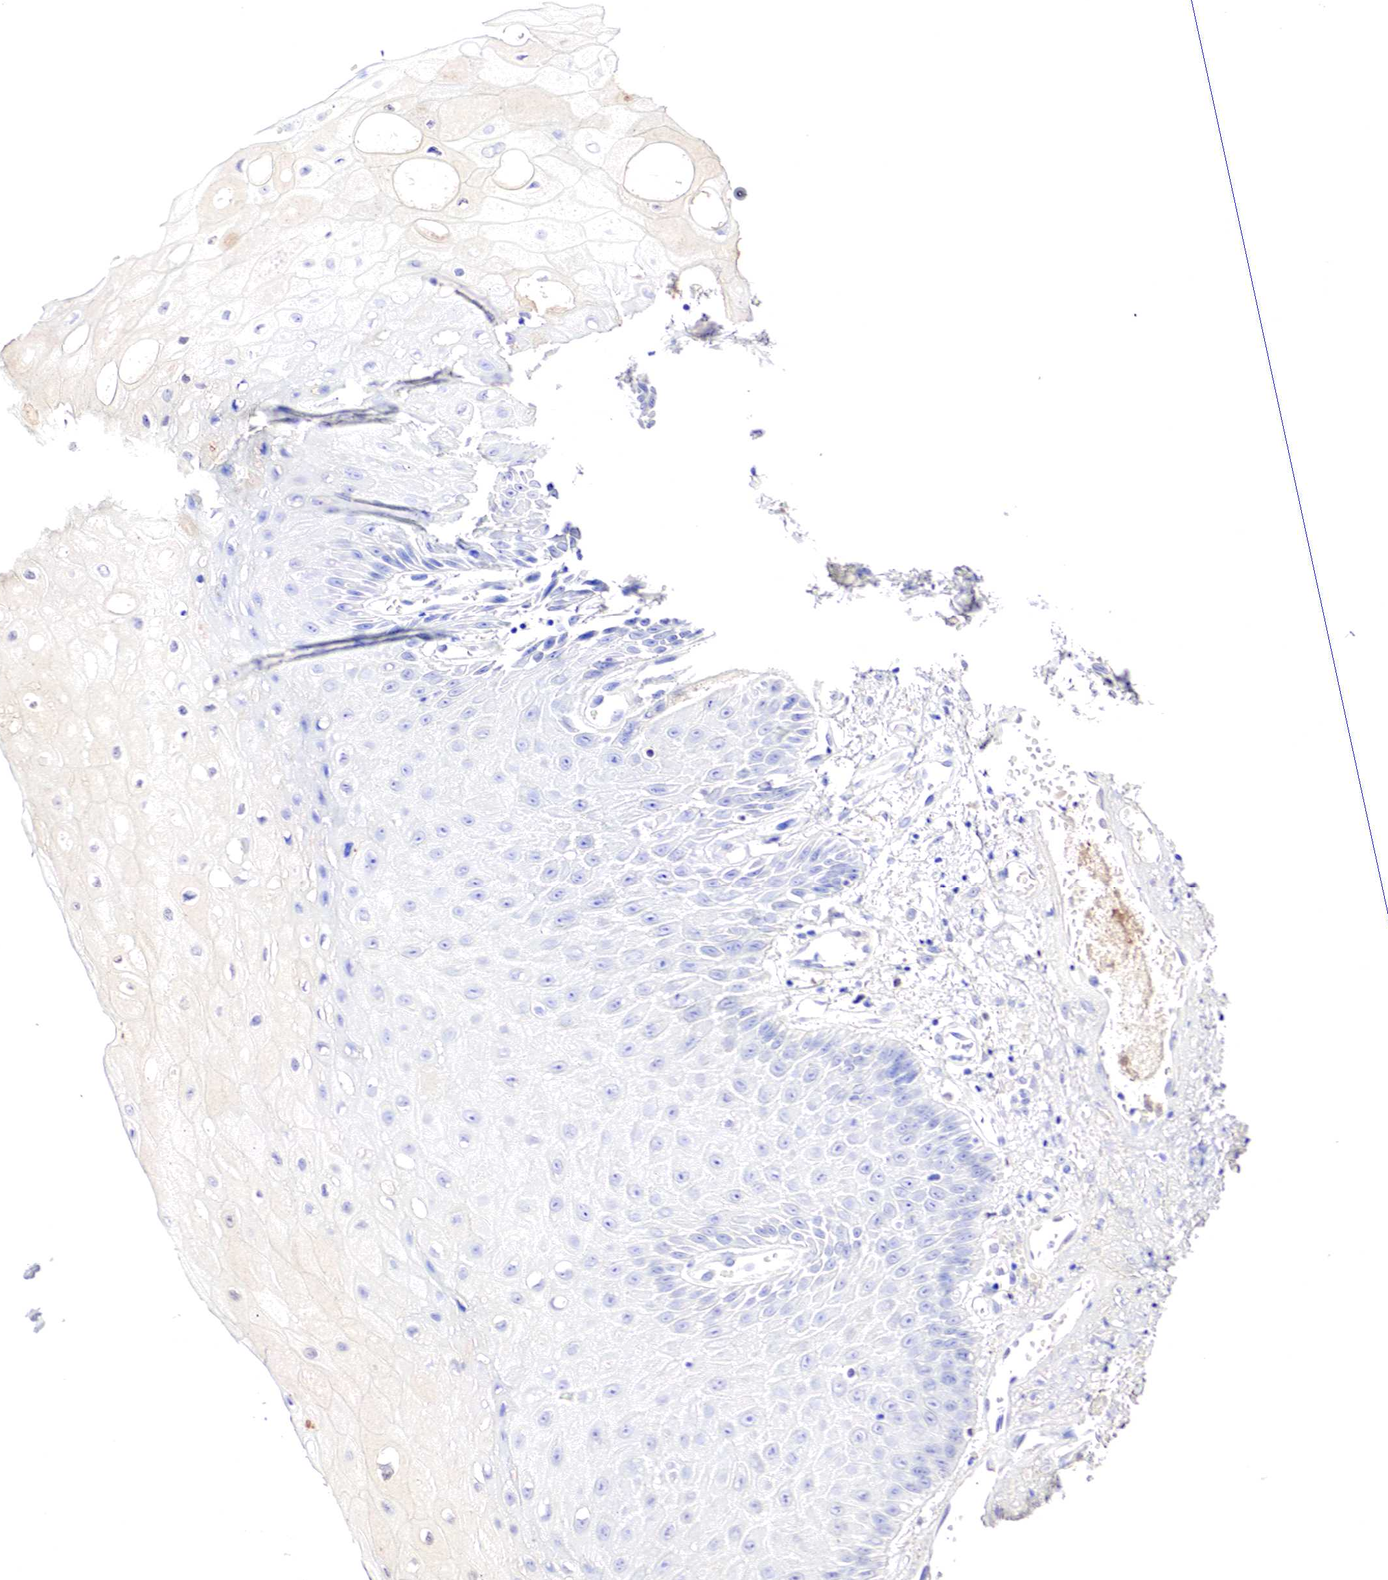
{"staining": {"intensity": "negative", "quantity": "none", "location": "none"}, "tissue": "oral mucosa", "cell_type": "Squamous epithelial cells", "image_type": "normal", "snomed": [{"axis": "morphology", "description": "Normal tissue, NOS"}, {"axis": "topography", "description": "Oral tissue"}], "caption": "High power microscopy photomicrograph of an immunohistochemistry (IHC) image of normal oral mucosa, revealing no significant expression in squamous epithelial cells. The staining was performed using DAB (3,3'-diaminobenzidine) to visualize the protein expression in brown, while the nuclei were stained in blue with hematoxylin (Magnification: 20x).", "gene": "GATA1", "patient": {"sex": "male", "age": 54}}